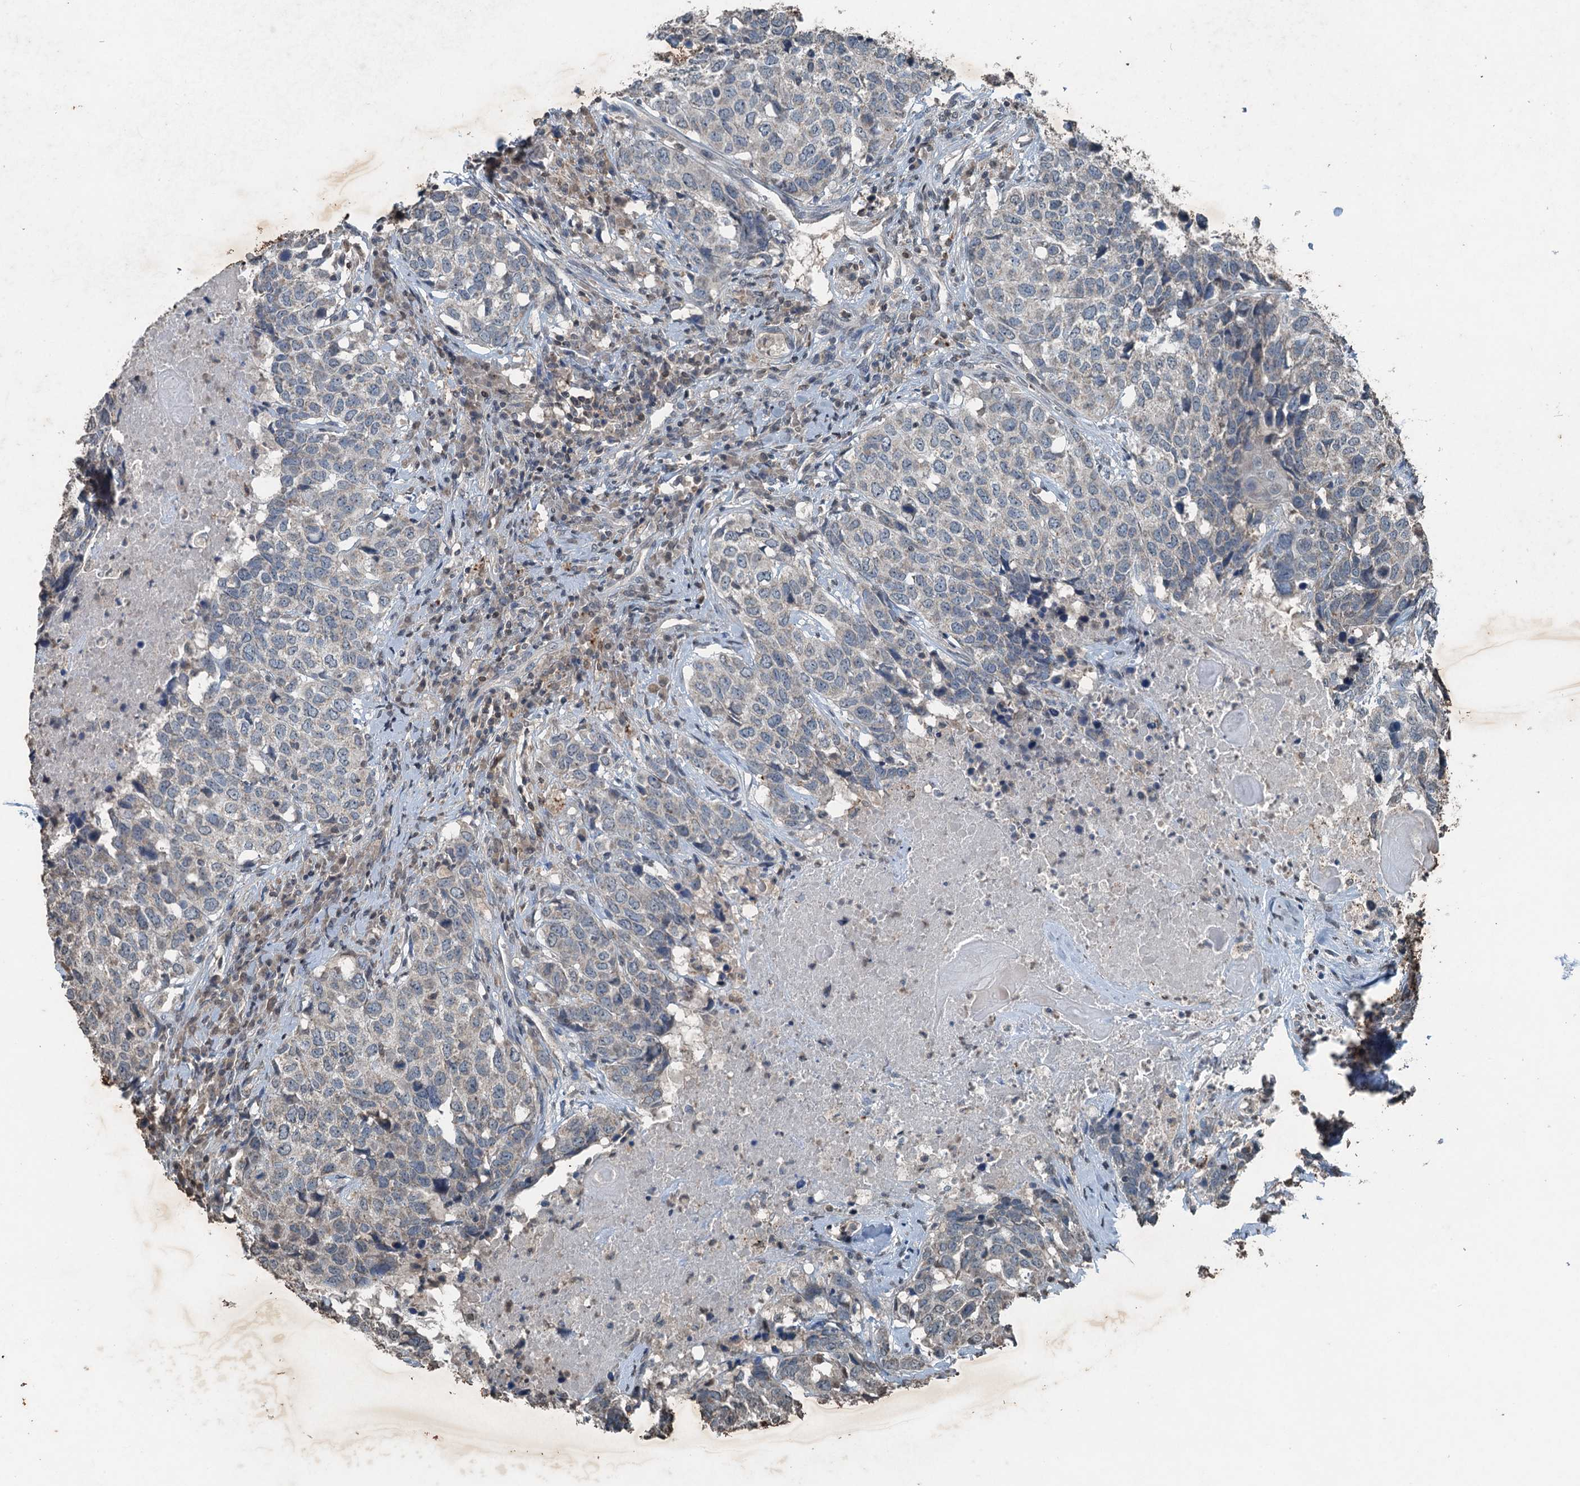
{"staining": {"intensity": "negative", "quantity": "none", "location": "none"}, "tissue": "head and neck cancer", "cell_type": "Tumor cells", "image_type": "cancer", "snomed": [{"axis": "morphology", "description": "Squamous cell carcinoma, NOS"}, {"axis": "topography", "description": "Head-Neck"}], "caption": "Head and neck squamous cell carcinoma stained for a protein using immunohistochemistry reveals no staining tumor cells.", "gene": "TCTN1", "patient": {"sex": "male", "age": 66}}